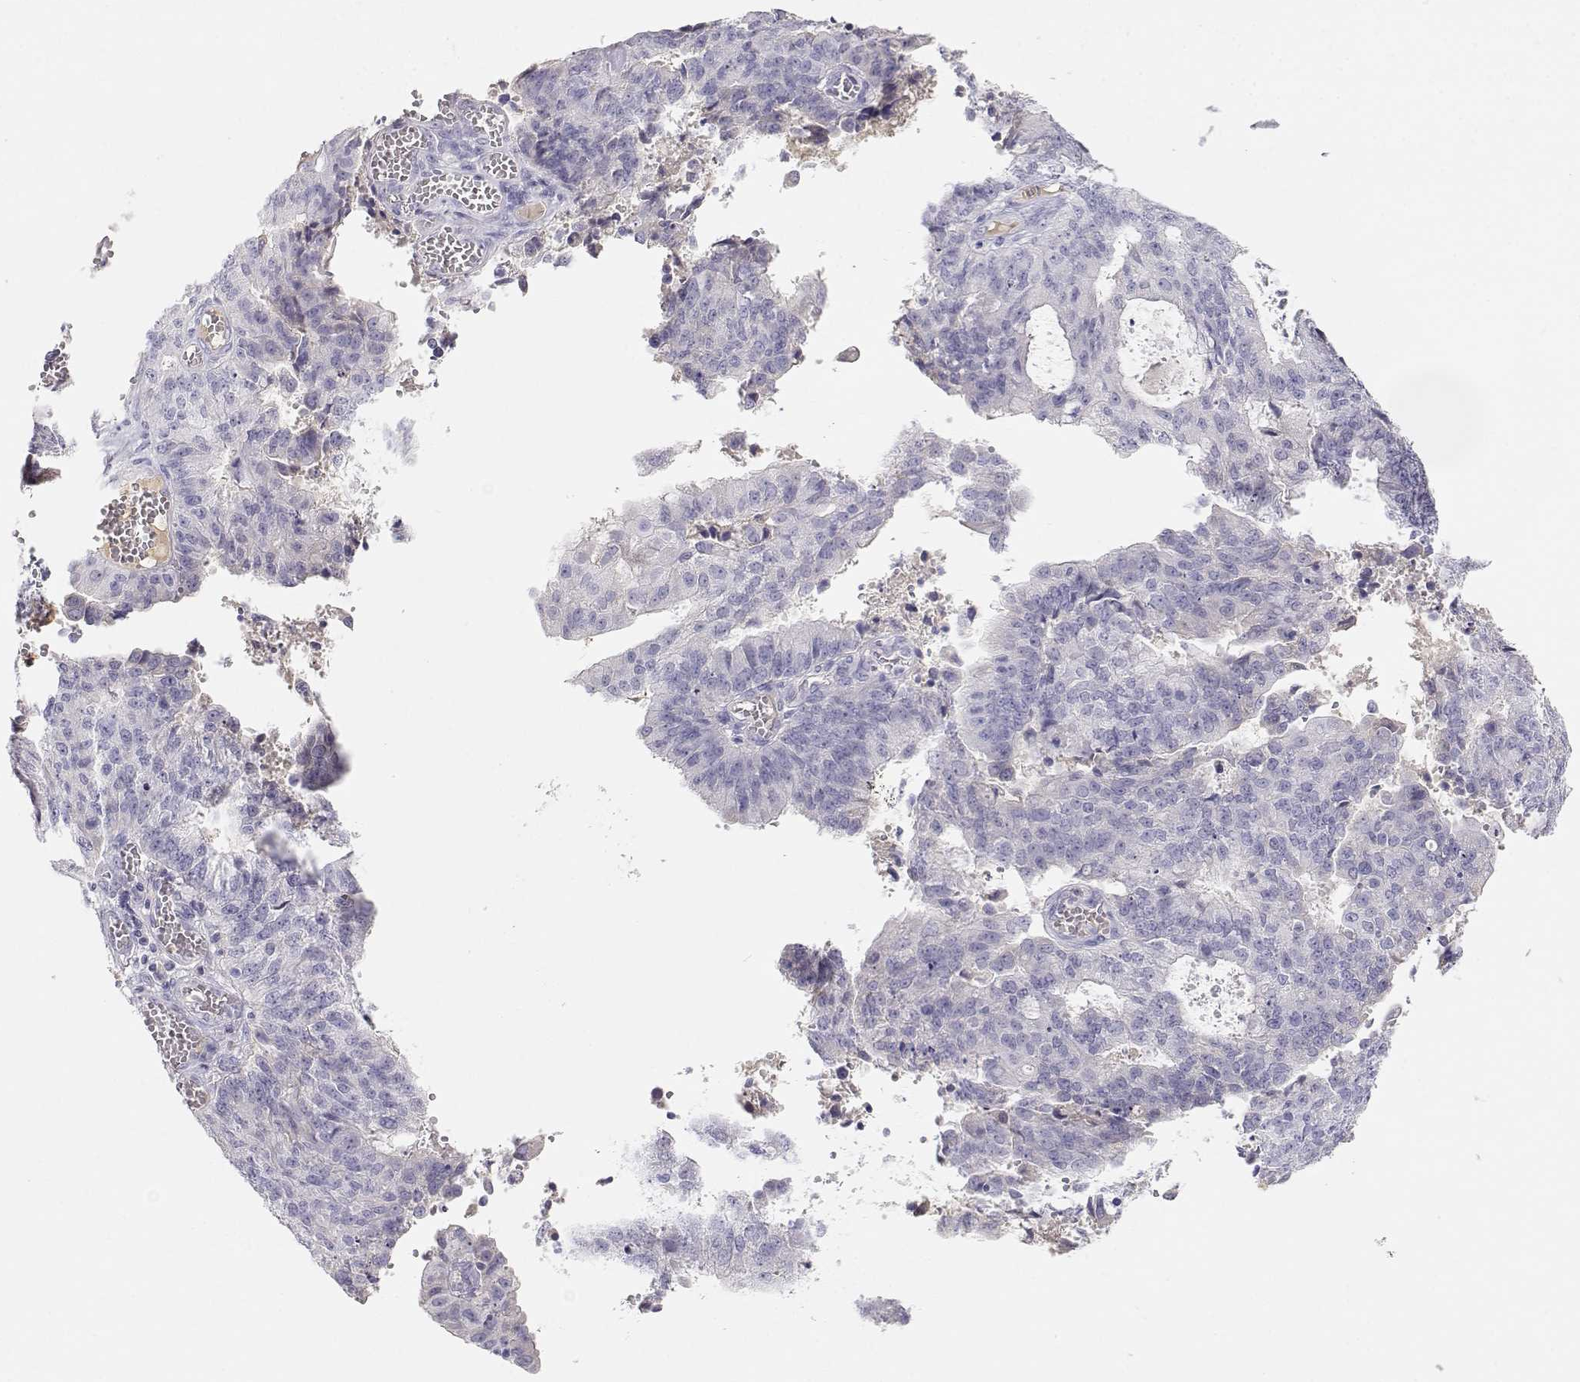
{"staining": {"intensity": "negative", "quantity": "none", "location": "none"}, "tissue": "endometrial cancer", "cell_type": "Tumor cells", "image_type": "cancer", "snomed": [{"axis": "morphology", "description": "Adenocarcinoma, NOS"}, {"axis": "topography", "description": "Endometrium"}], "caption": "Human endometrial cancer stained for a protein using IHC shows no staining in tumor cells.", "gene": "GPR174", "patient": {"sex": "female", "age": 82}}